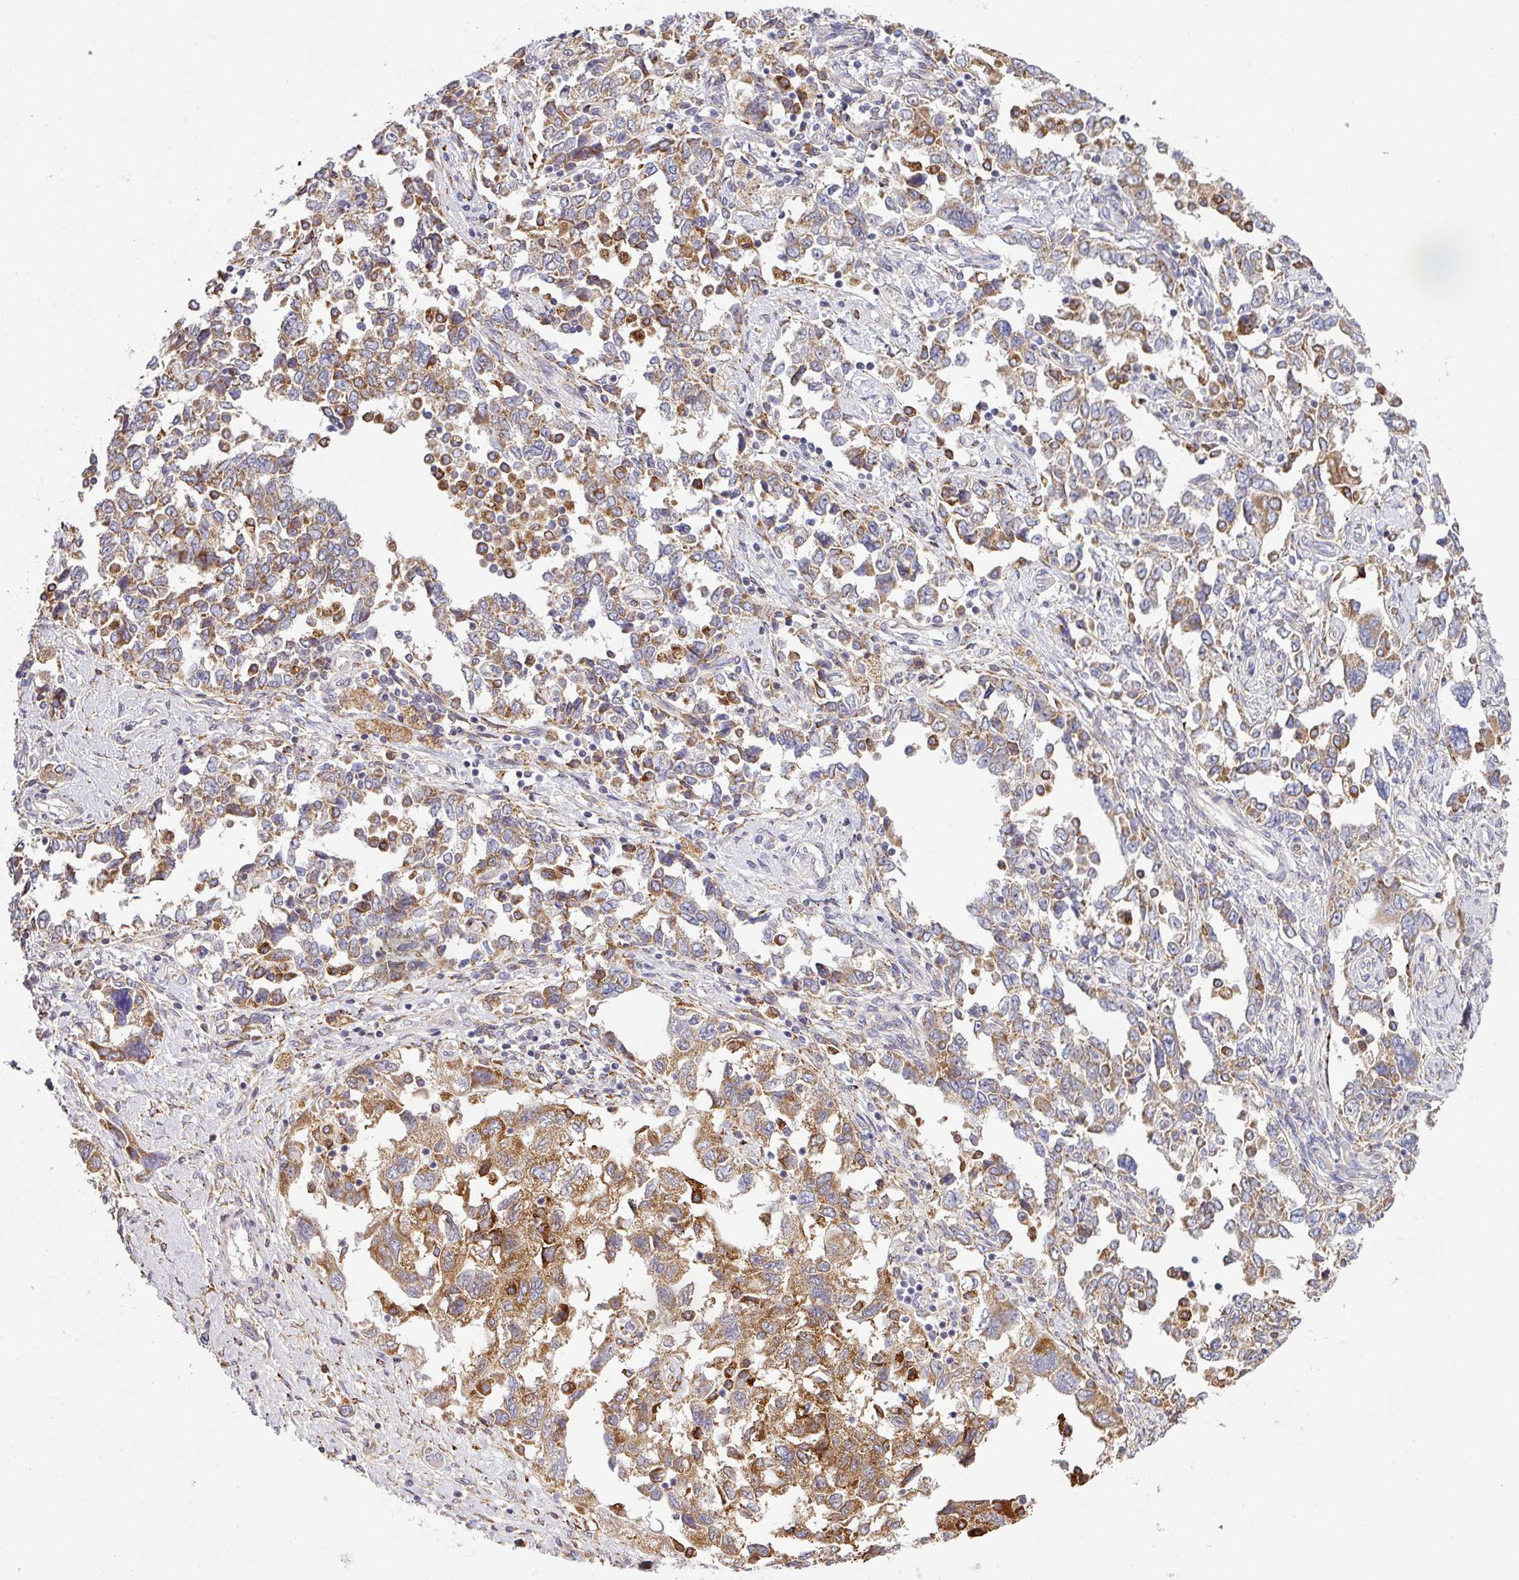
{"staining": {"intensity": "moderate", "quantity": "25%-75%", "location": "cytoplasmic/membranous"}, "tissue": "ovarian cancer", "cell_type": "Tumor cells", "image_type": "cancer", "snomed": [{"axis": "morphology", "description": "Carcinoma, NOS"}, {"axis": "morphology", "description": "Cystadenocarcinoma, serous, NOS"}, {"axis": "topography", "description": "Ovary"}], "caption": "Immunohistochemical staining of human ovarian cancer exhibits medium levels of moderate cytoplasmic/membranous protein positivity in about 25%-75% of tumor cells.", "gene": "ZNF268", "patient": {"sex": "female", "age": 69}}